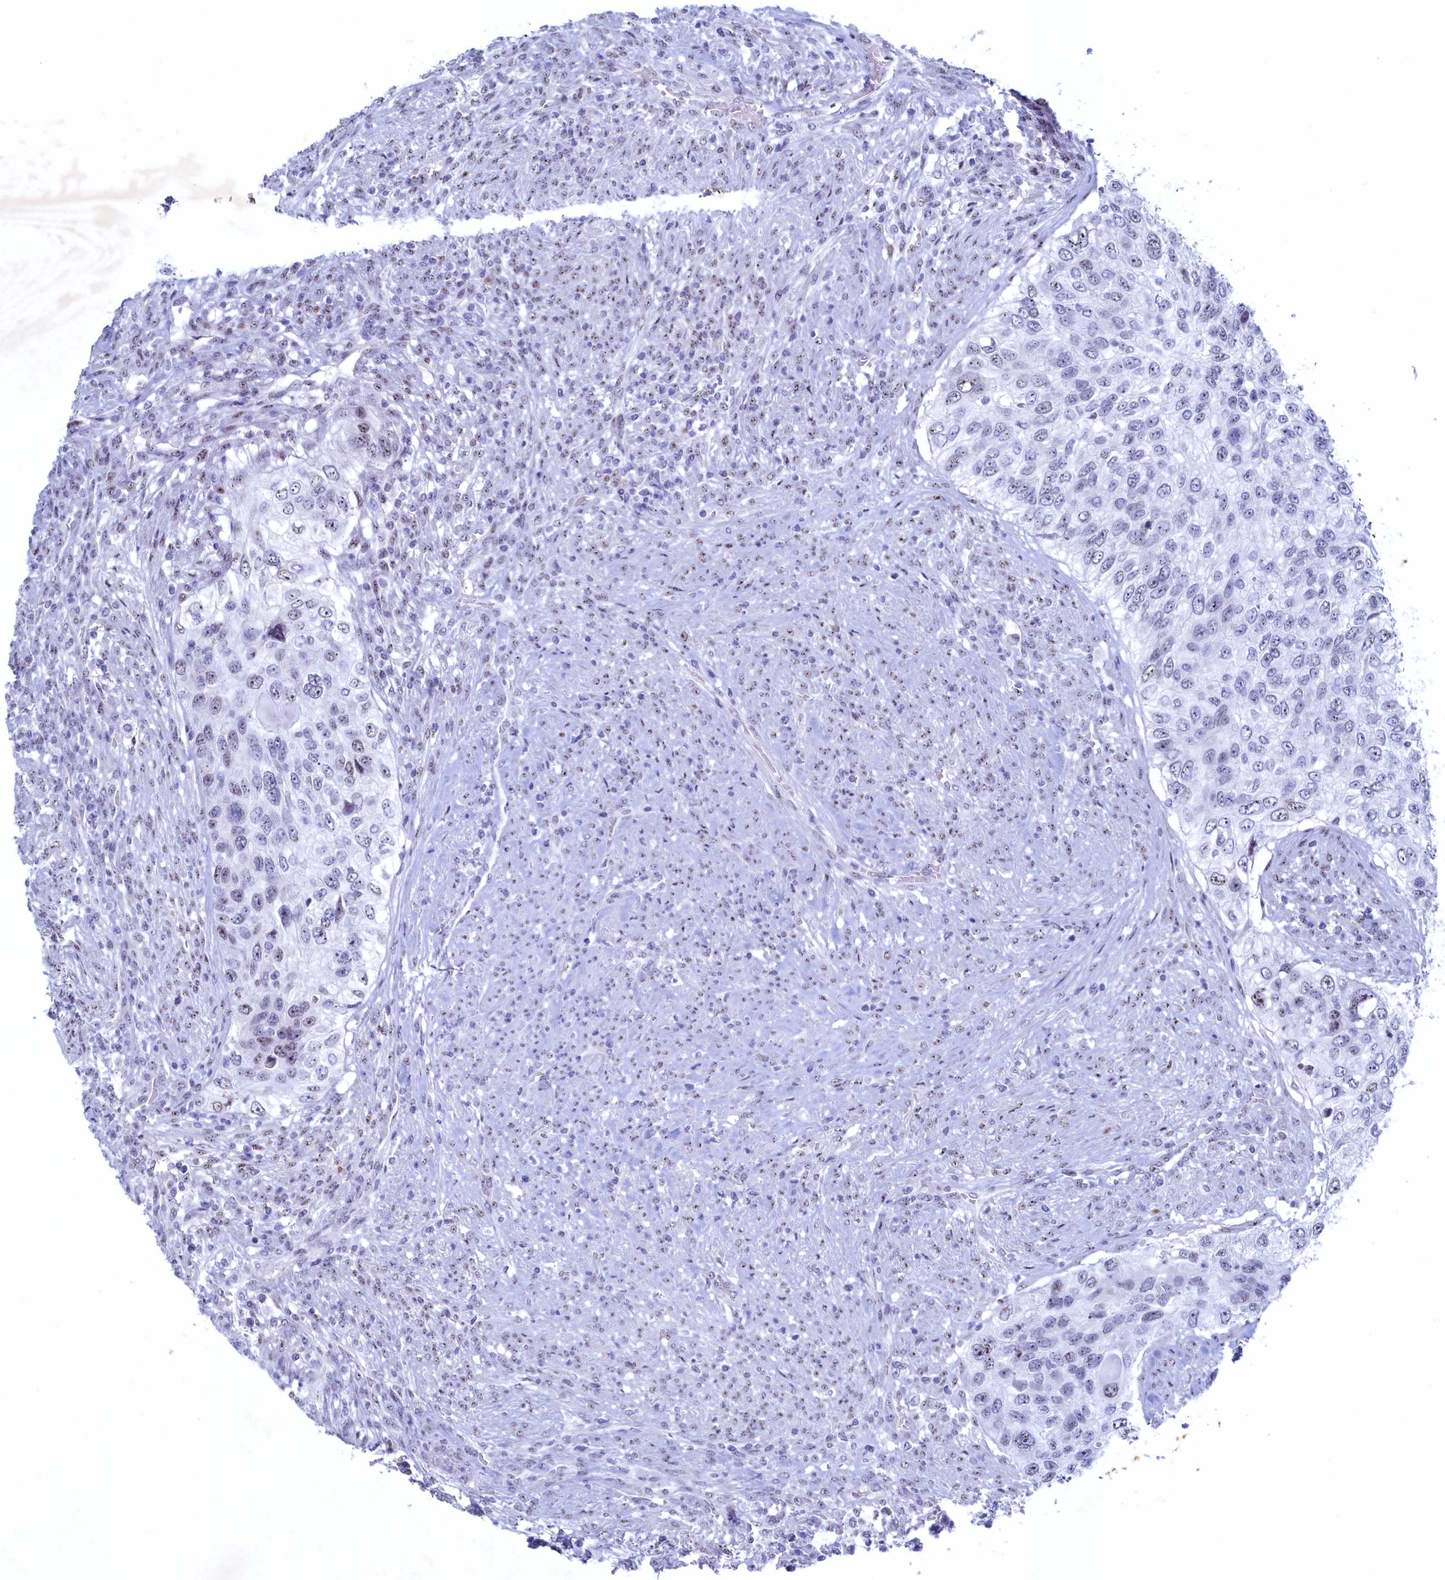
{"staining": {"intensity": "moderate", "quantity": "<25%", "location": "nuclear"}, "tissue": "urothelial cancer", "cell_type": "Tumor cells", "image_type": "cancer", "snomed": [{"axis": "morphology", "description": "Urothelial carcinoma, High grade"}, {"axis": "topography", "description": "Urinary bladder"}], "caption": "Protein staining demonstrates moderate nuclear staining in approximately <25% of tumor cells in urothelial cancer. Nuclei are stained in blue.", "gene": "WDR76", "patient": {"sex": "female", "age": 60}}